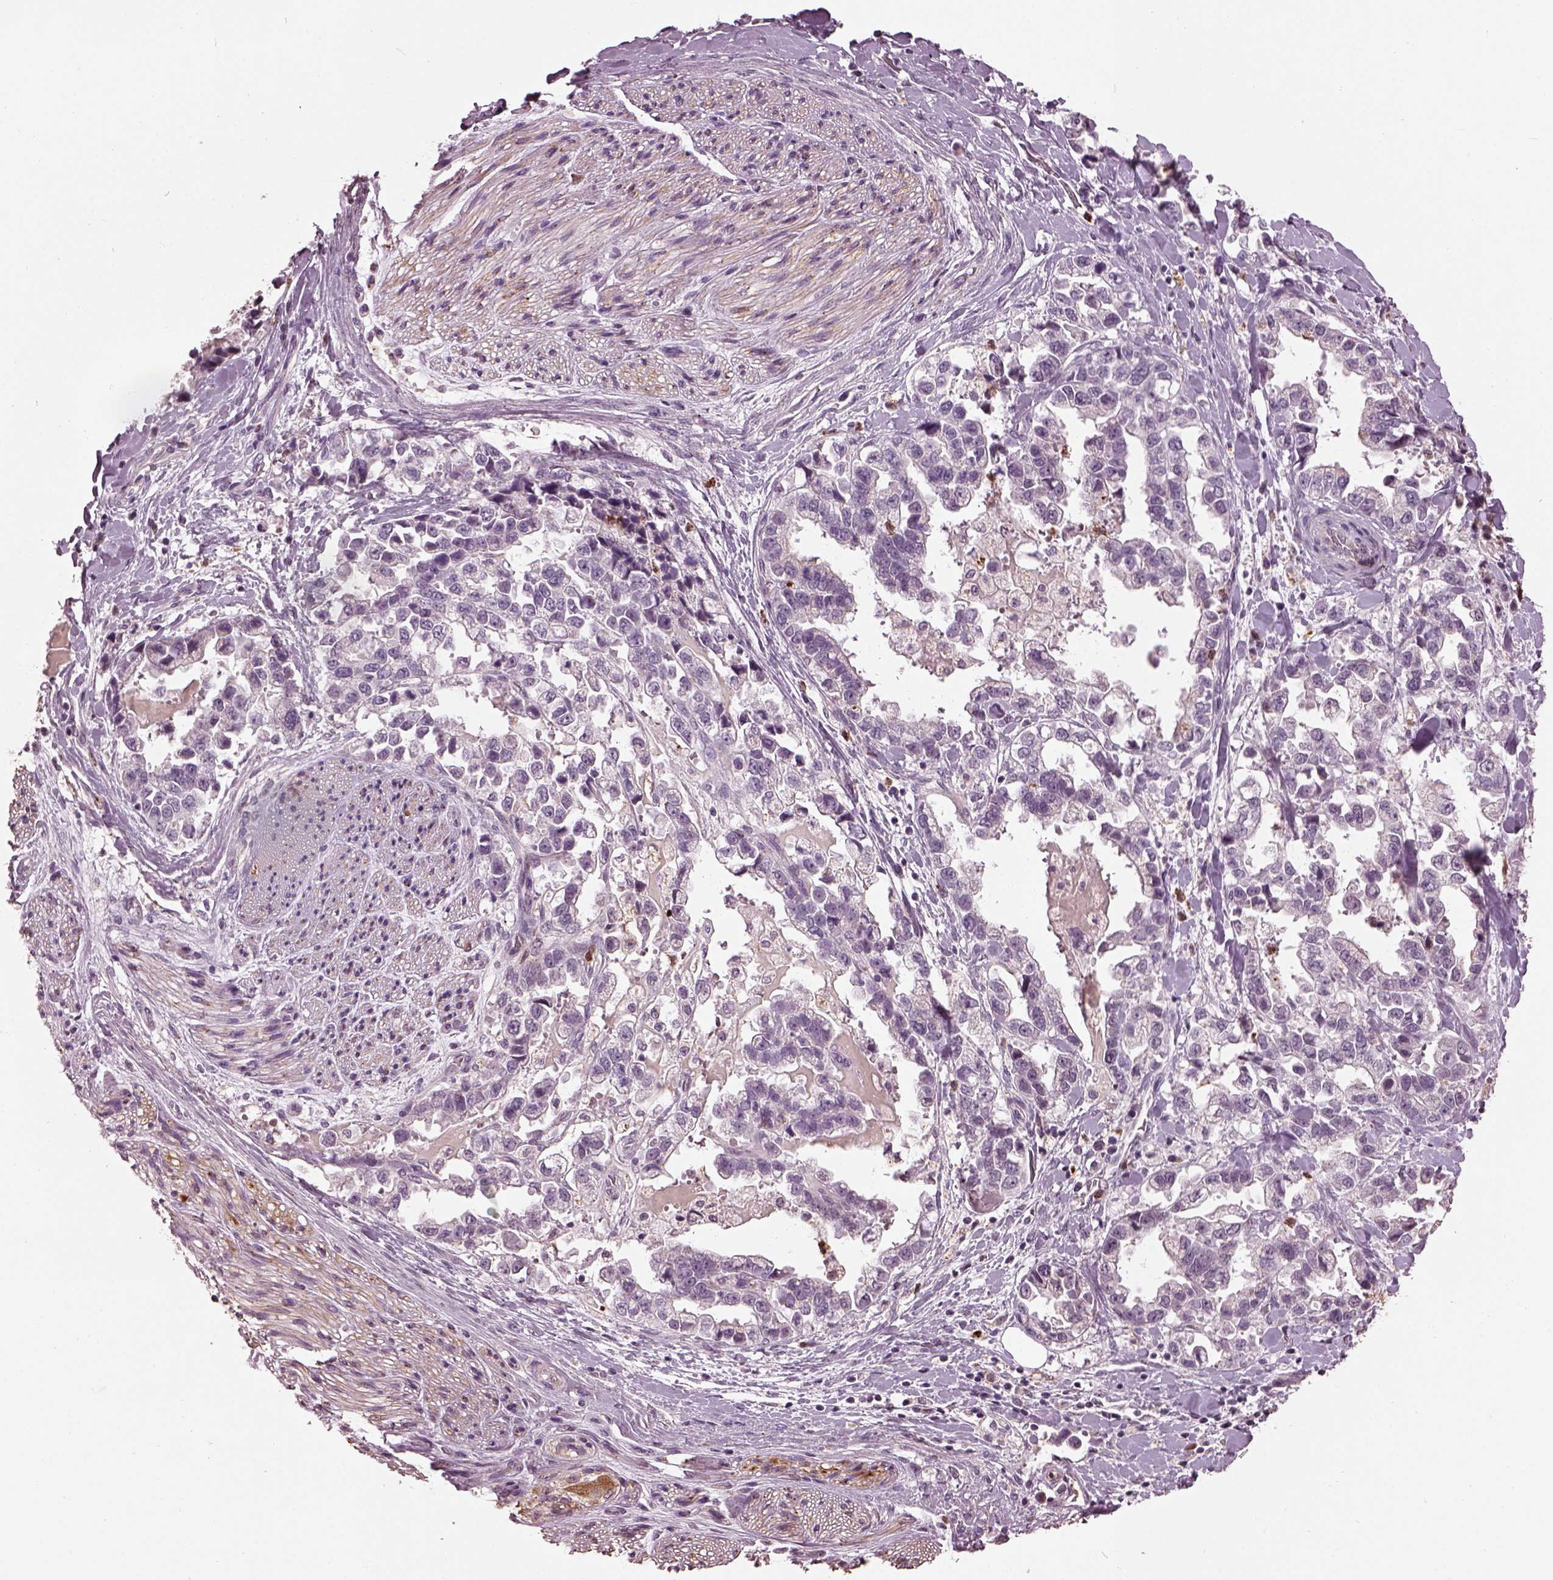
{"staining": {"intensity": "negative", "quantity": "none", "location": "none"}, "tissue": "stomach cancer", "cell_type": "Tumor cells", "image_type": "cancer", "snomed": [{"axis": "morphology", "description": "Adenocarcinoma, NOS"}, {"axis": "topography", "description": "Stomach"}], "caption": "Tumor cells show no significant positivity in stomach adenocarcinoma. (DAB immunohistochemistry, high magnification).", "gene": "RUFY3", "patient": {"sex": "male", "age": 59}}